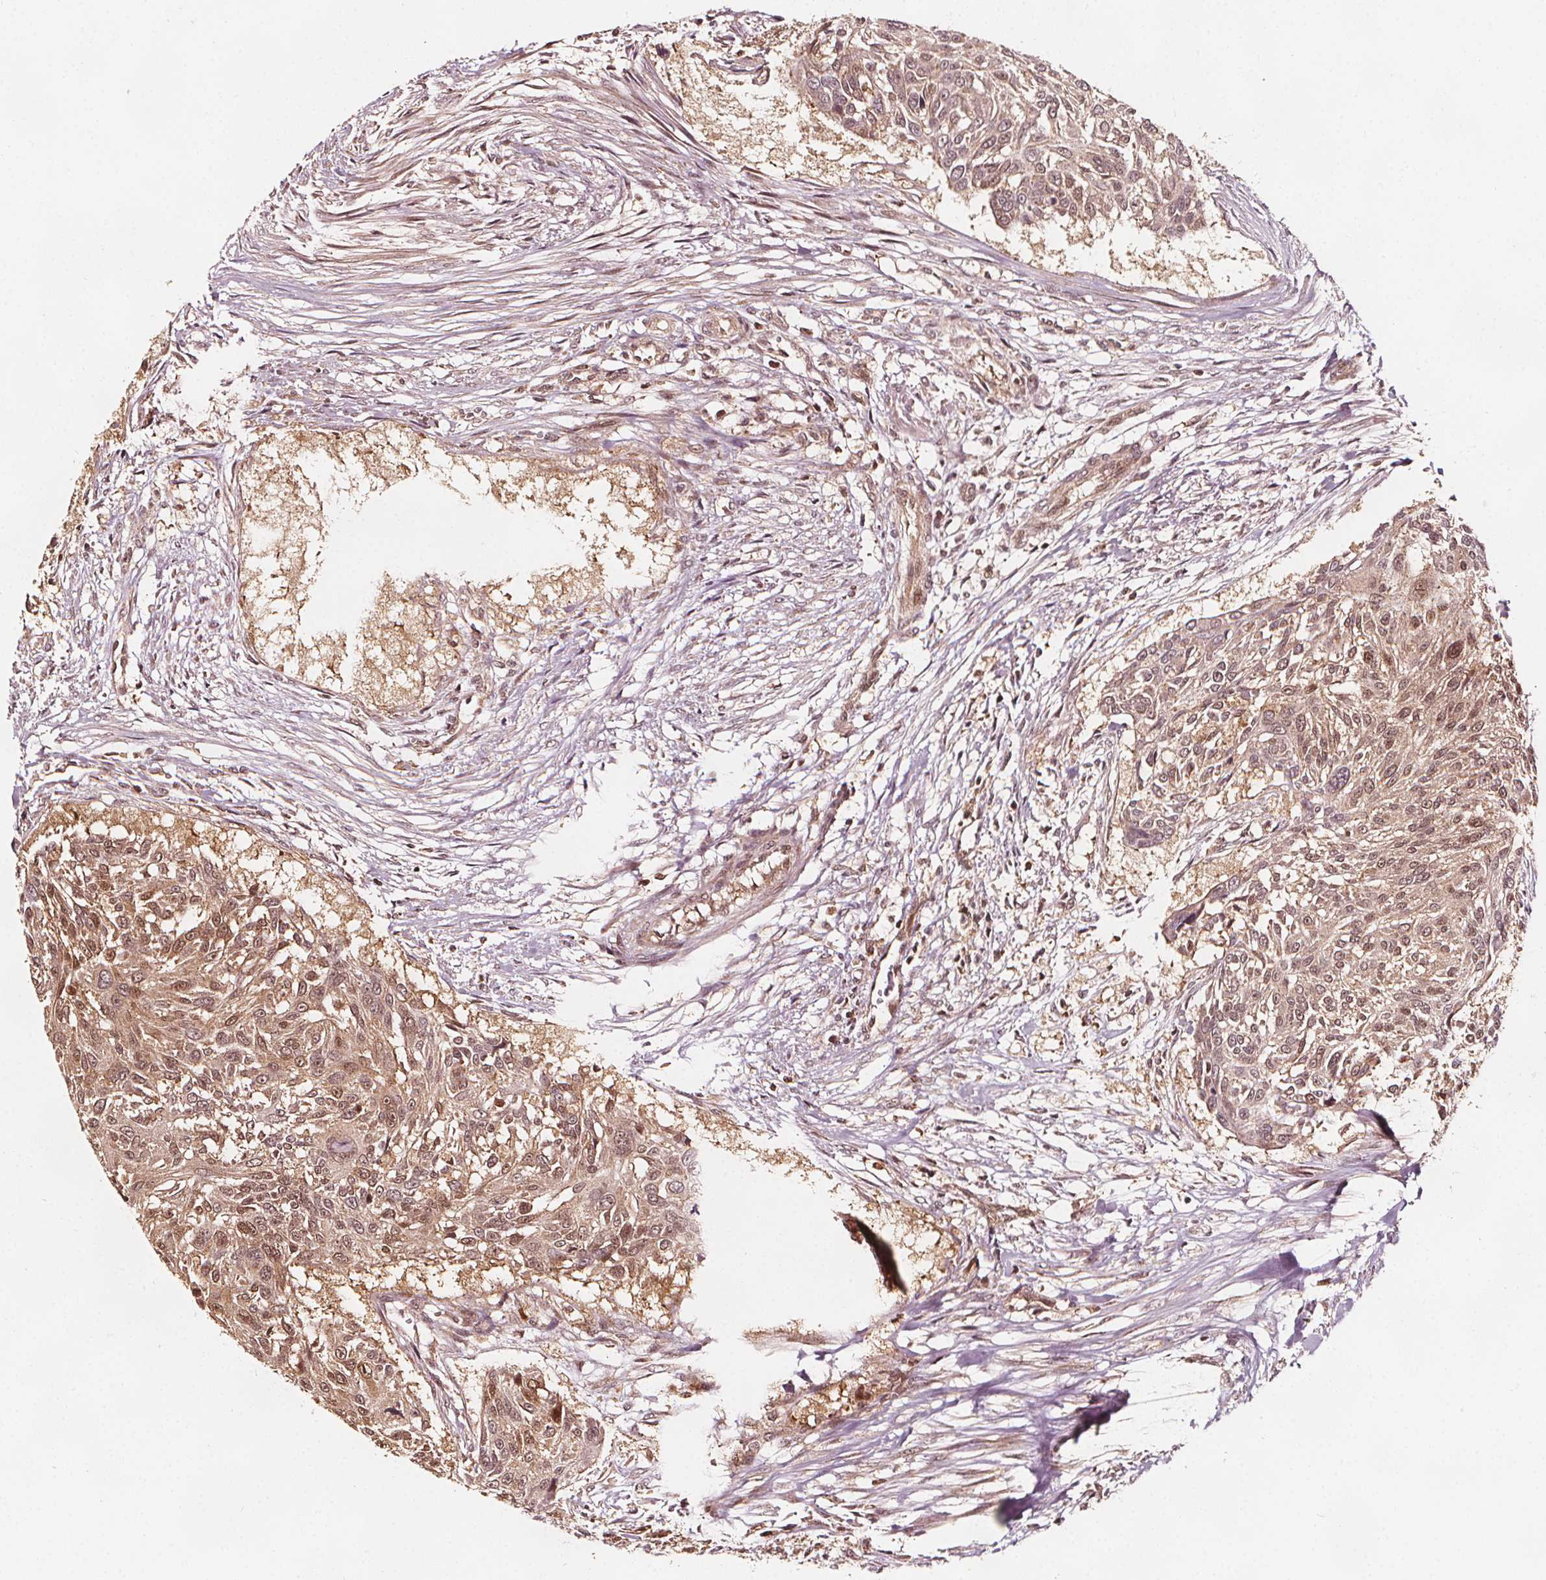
{"staining": {"intensity": "moderate", "quantity": ">75%", "location": "cytoplasmic/membranous,nuclear"}, "tissue": "urothelial cancer", "cell_type": "Tumor cells", "image_type": "cancer", "snomed": [{"axis": "morphology", "description": "Urothelial carcinoma, NOS"}, {"axis": "topography", "description": "Urinary bladder"}], "caption": "Immunohistochemical staining of human transitional cell carcinoma exhibits moderate cytoplasmic/membranous and nuclear protein expression in approximately >75% of tumor cells.", "gene": "AIP", "patient": {"sex": "male", "age": 55}}